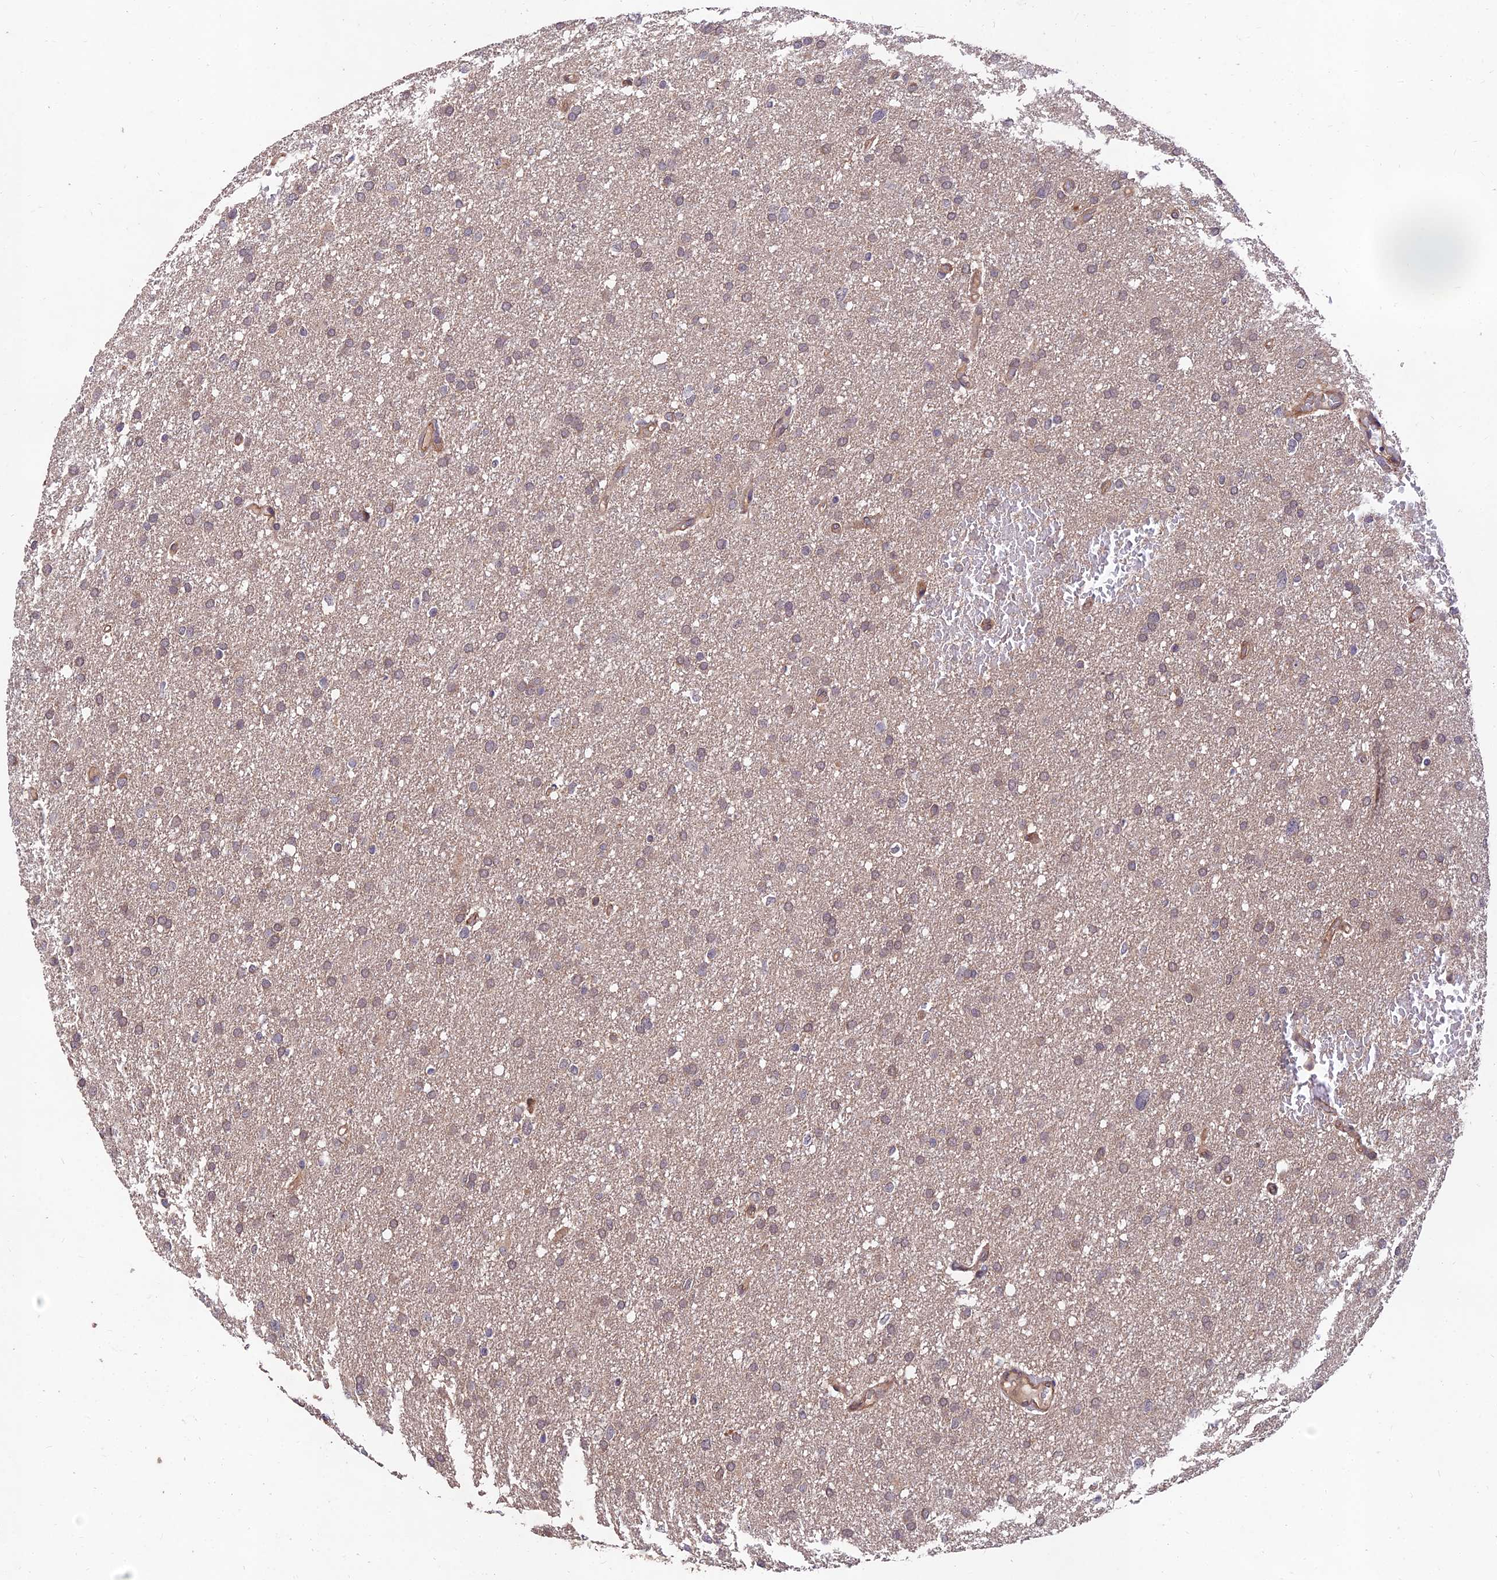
{"staining": {"intensity": "weak", "quantity": "25%-75%", "location": "cytoplasmic/membranous"}, "tissue": "glioma", "cell_type": "Tumor cells", "image_type": "cancer", "snomed": [{"axis": "morphology", "description": "Glioma, malignant, High grade"}, {"axis": "topography", "description": "Cerebral cortex"}], "caption": "Glioma stained with immunohistochemistry reveals weak cytoplasmic/membranous positivity in approximately 25%-75% of tumor cells. The staining was performed using DAB (3,3'-diaminobenzidine) to visualize the protein expression in brown, while the nuclei were stained in blue with hematoxylin (Magnification: 20x).", "gene": "MKKS", "patient": {"sex": "female", "age": 36}}